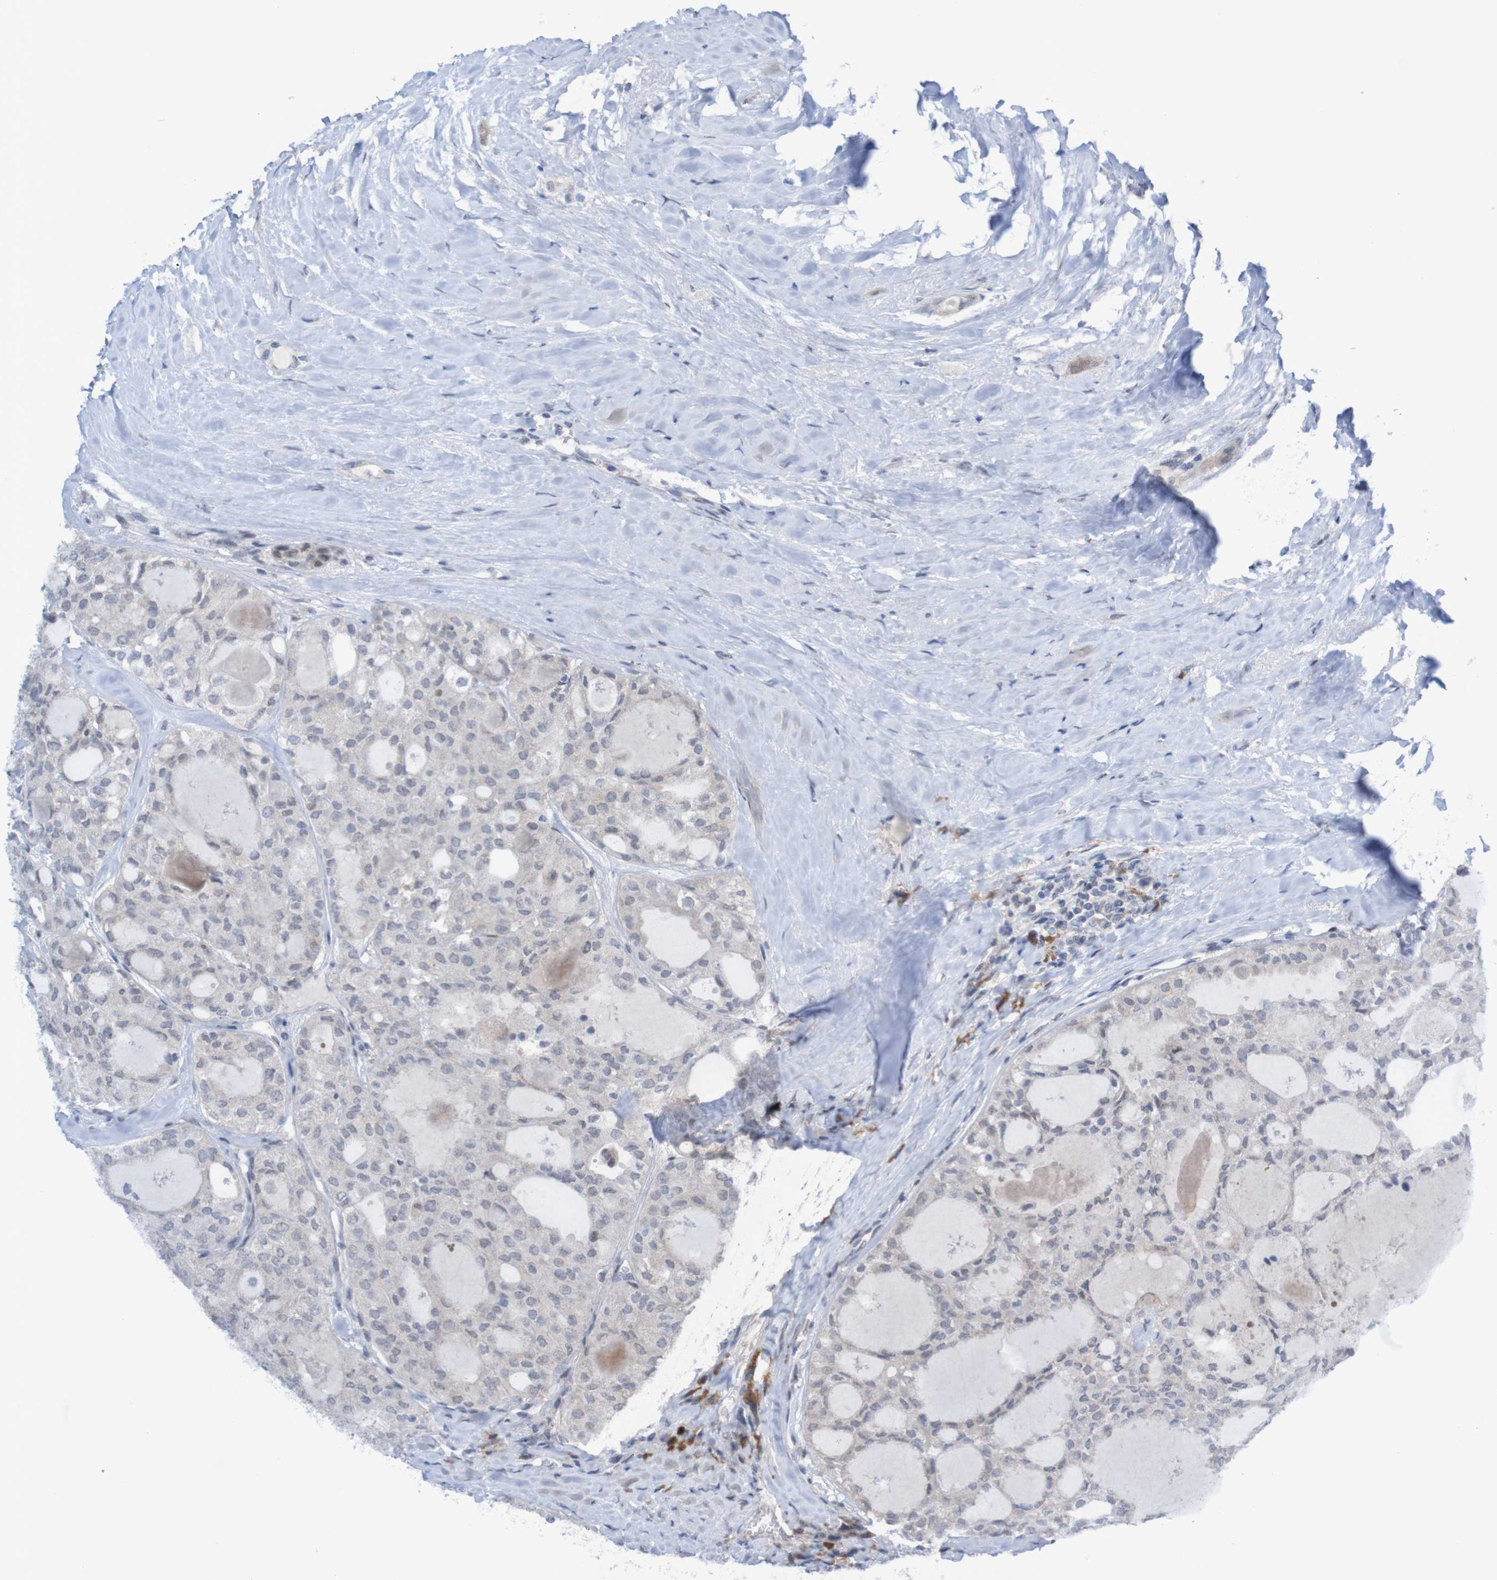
{"staining": {"intensity": "negative", "quantity": "none", "location": "none"}, "tissue": "thyroid cancer", "cell_type": "Tumor cells", "image_type": "cancer", "snomed": [{"axis": "morphology", "description": "Follicular adenoma carcinoma, NOS"}, {"axis": "topography", "description": "Thyroid gland"}], "caption": "This image is of thyroid cancer (follicular adenoma carcinoma) stained with immunohistochemistry to label a protein in brown with the nuclei are counter-stained blue. There is no expression in tumor cells.", "gene": "ITLN1", "patient": {"sex": "male", "age": 75}}